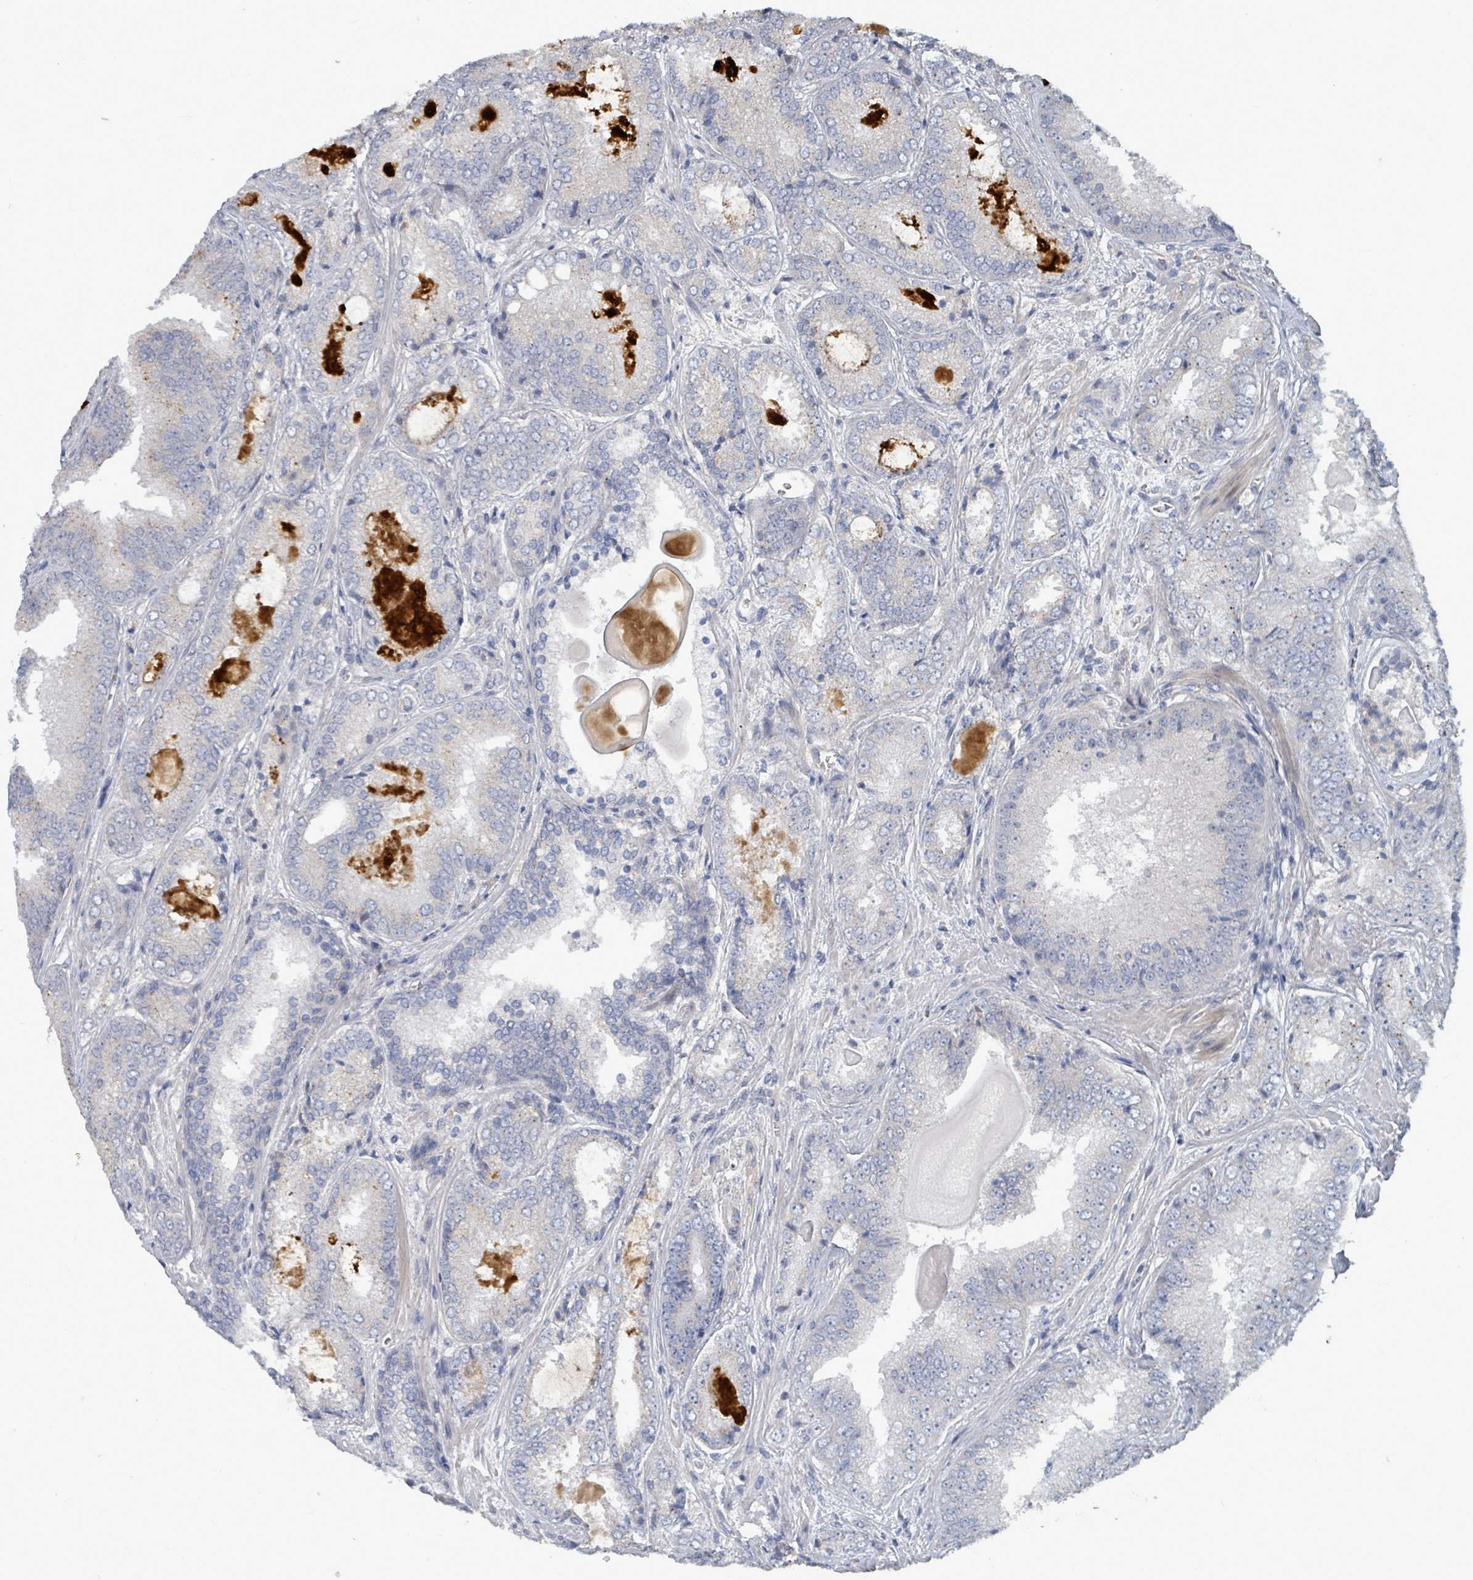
{"staining": {"intensity": "negative", "quantity": "none", "location": "none"}, "tissue": "prostate cancer", "cell_type": "Tumor cells", "image_type": "cancer", "snomed": [{"axis": "morphology", "description": "Adenocarcinoma, High grade"}, {"axis": "topography", "description": "Prostate"}], "caption": "Protein analysis of prostate cancer exhibits no significant positivity in tumor cells. Nuclei are stained in blue.", "gene": "TRDMT1", "patient": {"sex": "male", "age": 63}}